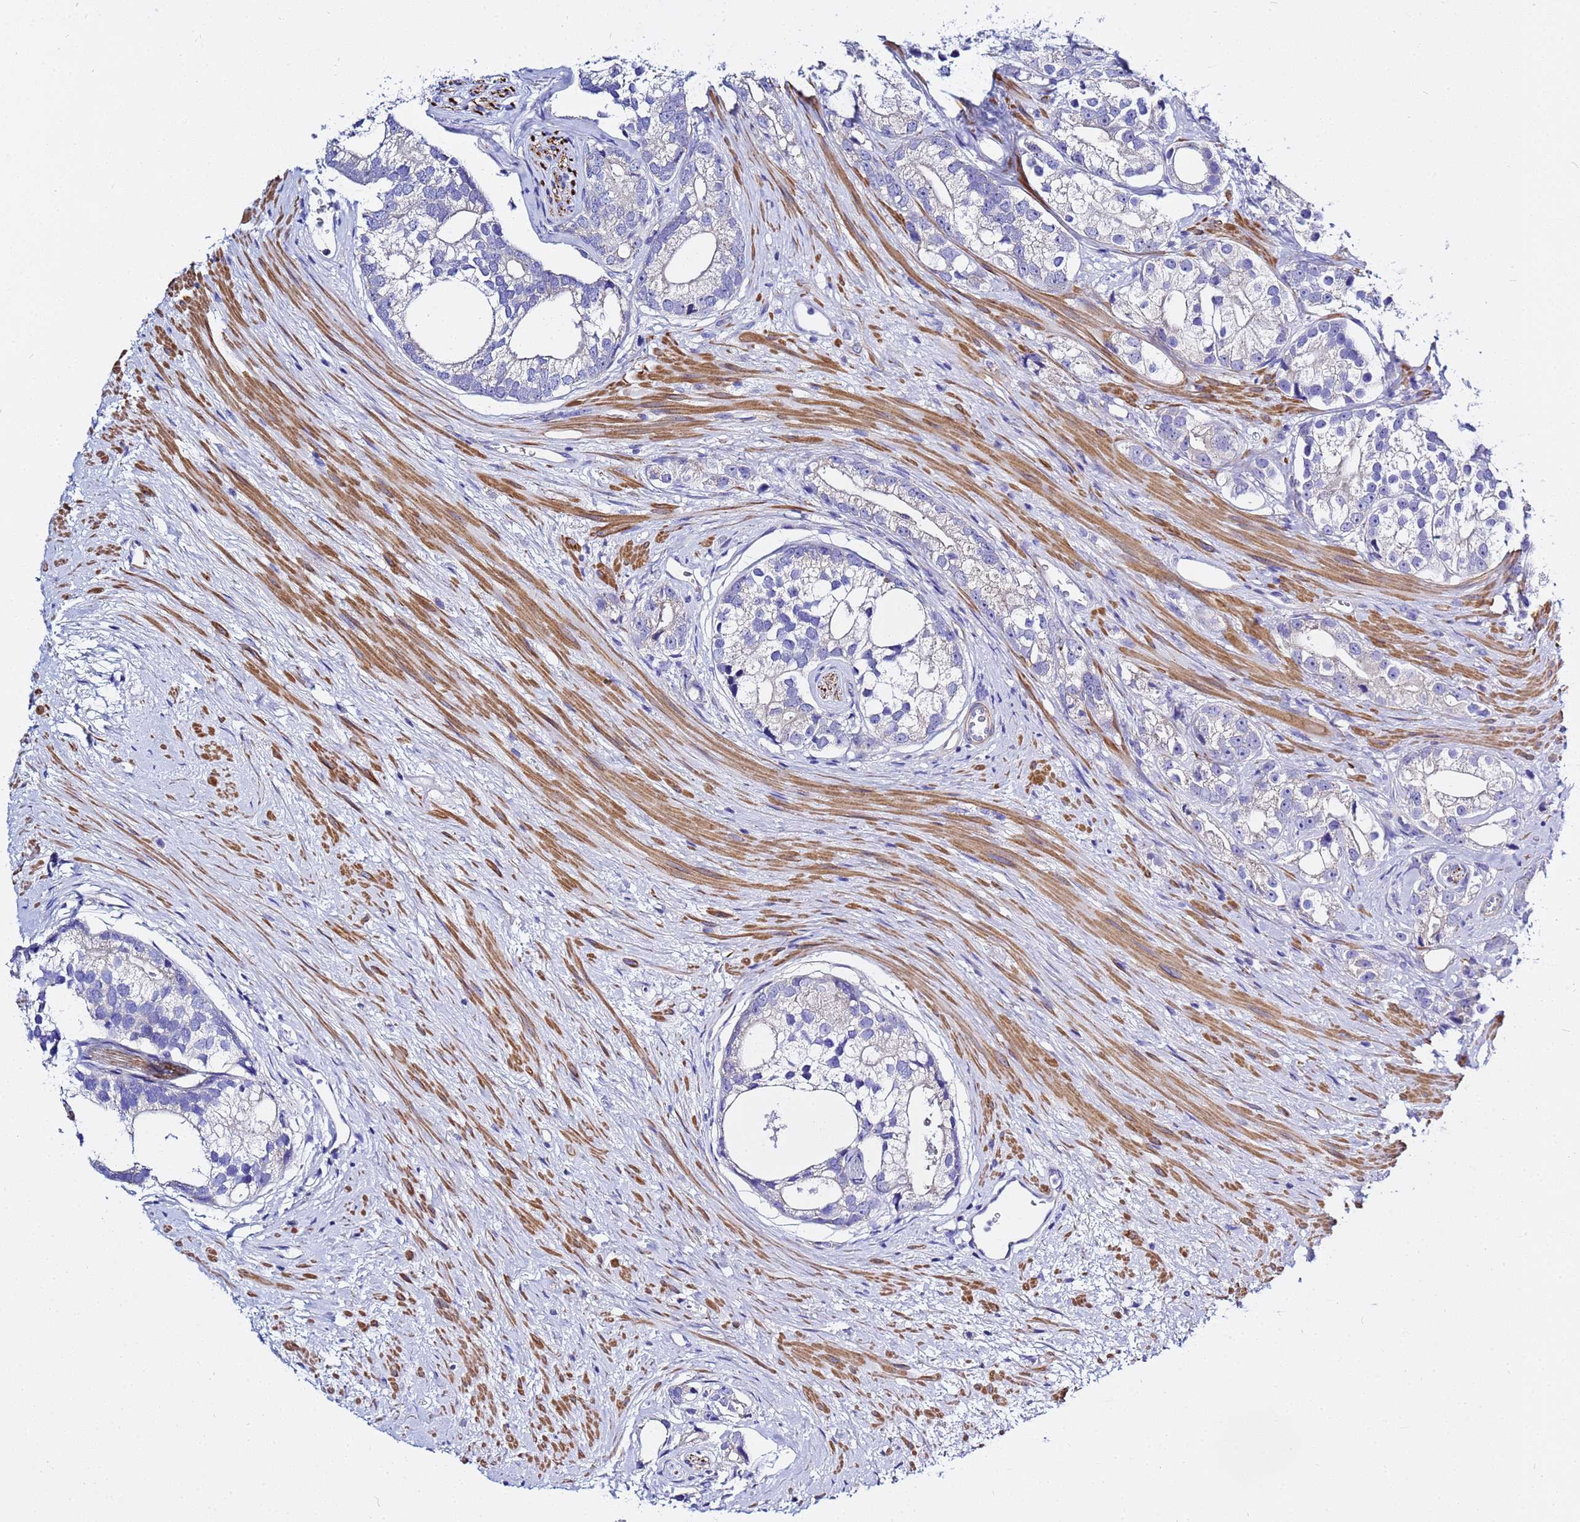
{"staining": {"intensity": "negative", "quantity": "none", "location": "none"}, "tissue": "prostate cancer", "cell_type": "Tumor cells", "image_type": "cancer", "snomed": [{"axis": "morphology", "description": "Adenocarcinoma, High grade"}, {"axis": "topography", "description": "Prostate"}], "caption": "Immunohistochemistry (IHC) of prostate cancer (adenocarcinoma (high-grade)) reveals no expression in tumor cells. The staining was performed using DAB (3,3'-diaminobenzidine) to visualize the protein expression in brown, while the nuclei were stained in blue with hematoxylin (Magnification: 20x).", "gene": "USP18", "patient": {"sex": "male", "age": 75}}